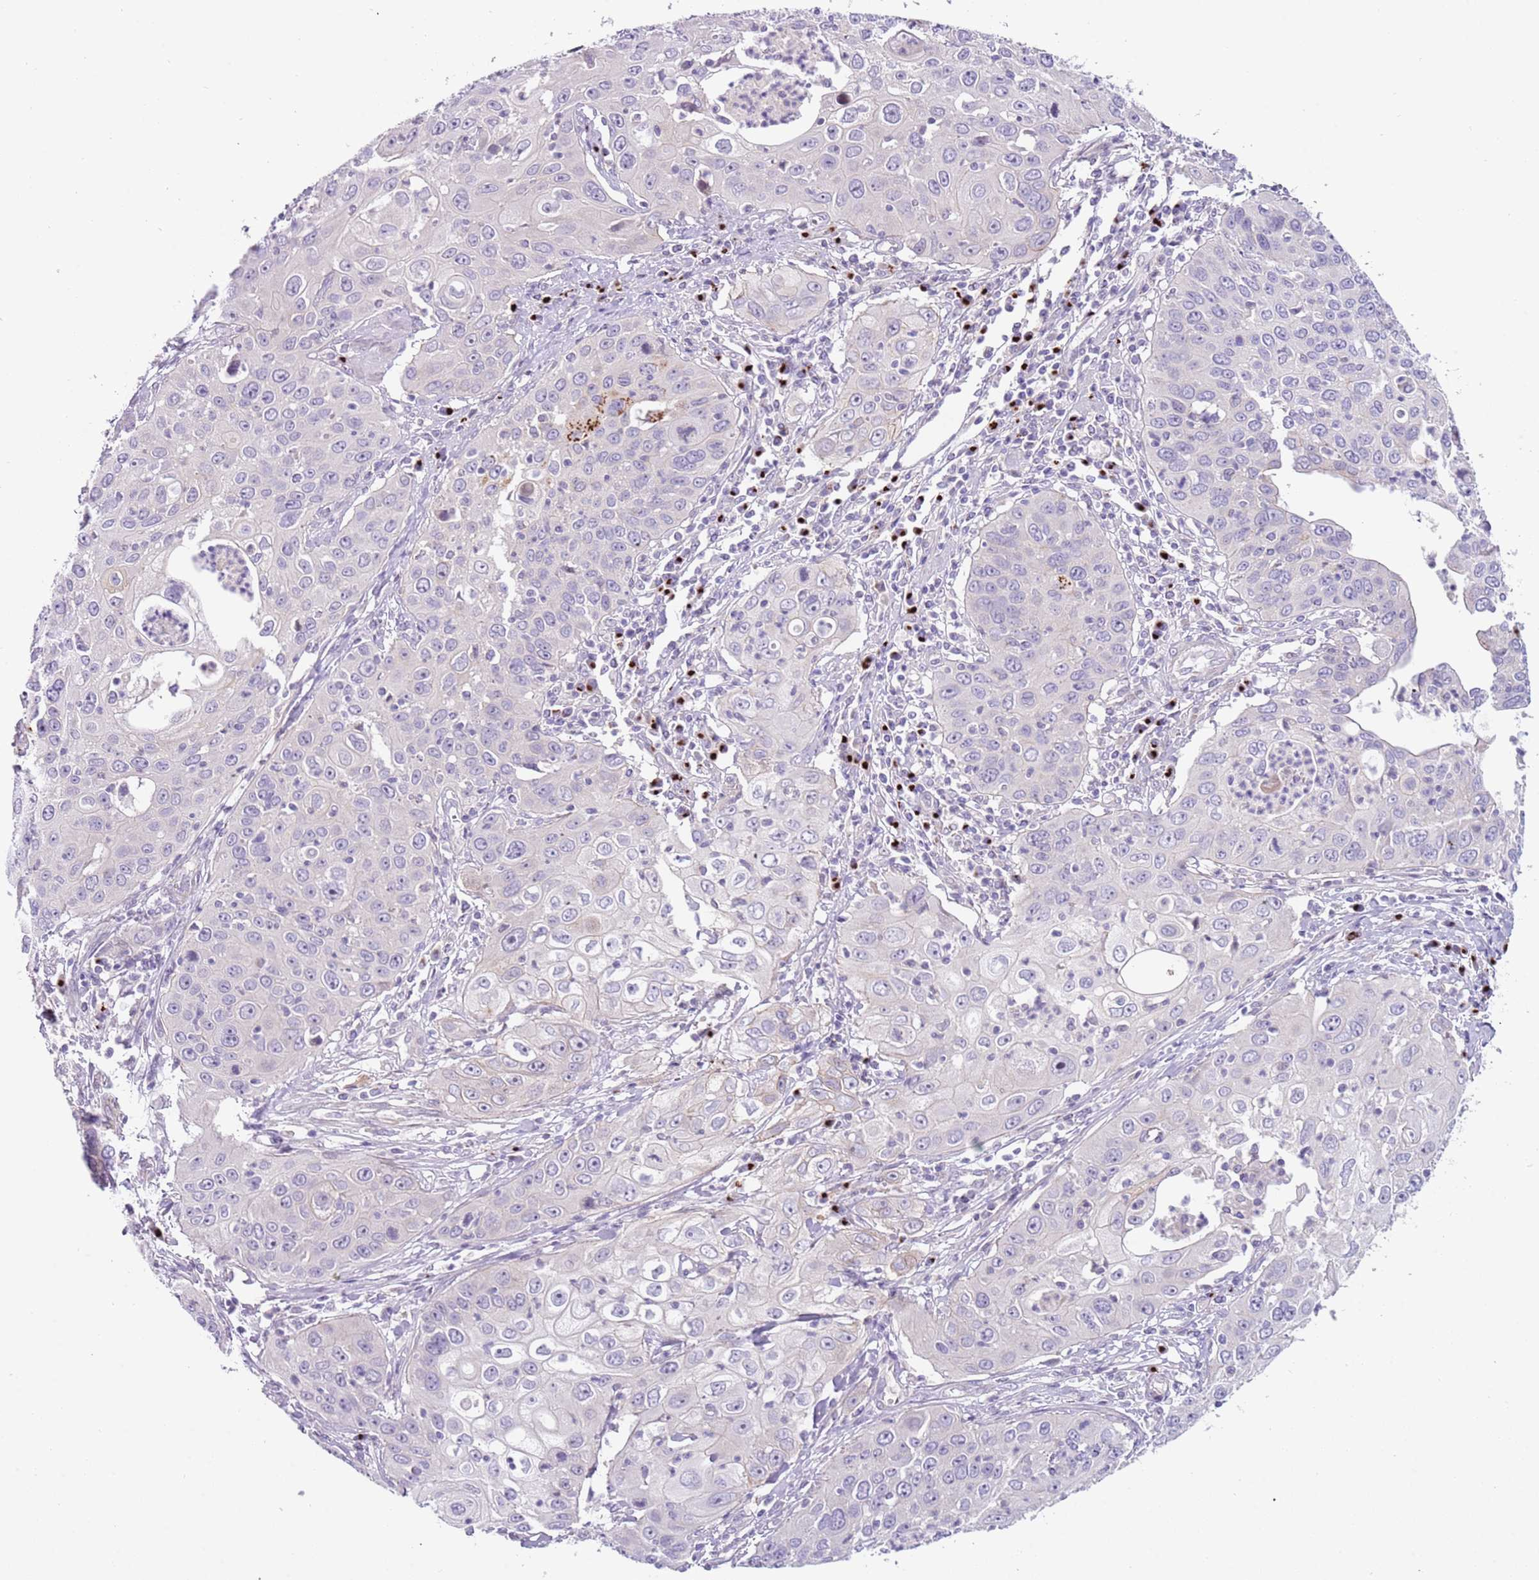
{"staining": {"intensity": "moderate", "quantity": "<25%", "location": "cytoplasmic/membranous"}, "tissue": "cervical cancer", "cell_type": "Tumor cells", "image_type": "cancer", "snomed": [{"axis": "morphology", "description": "Squamous cell carcinoma, NOS"}, {"axis": "topography", "description": "Cervix"}], "caption": "Brown immunohistochemical staining in human cervical cancer (squamous cell carcinoma) demonstrates moderate cytoplasmic/membranous staining in about <25% of tumor cells. The staining was performed using DAB (3,3'-diaminobenzidine), with brown indicating positive protein expression. Nuclei are stained blue with hematoxylin.", "gene": "C2CD3", "patient": {"sex": "female", "age": 36}}